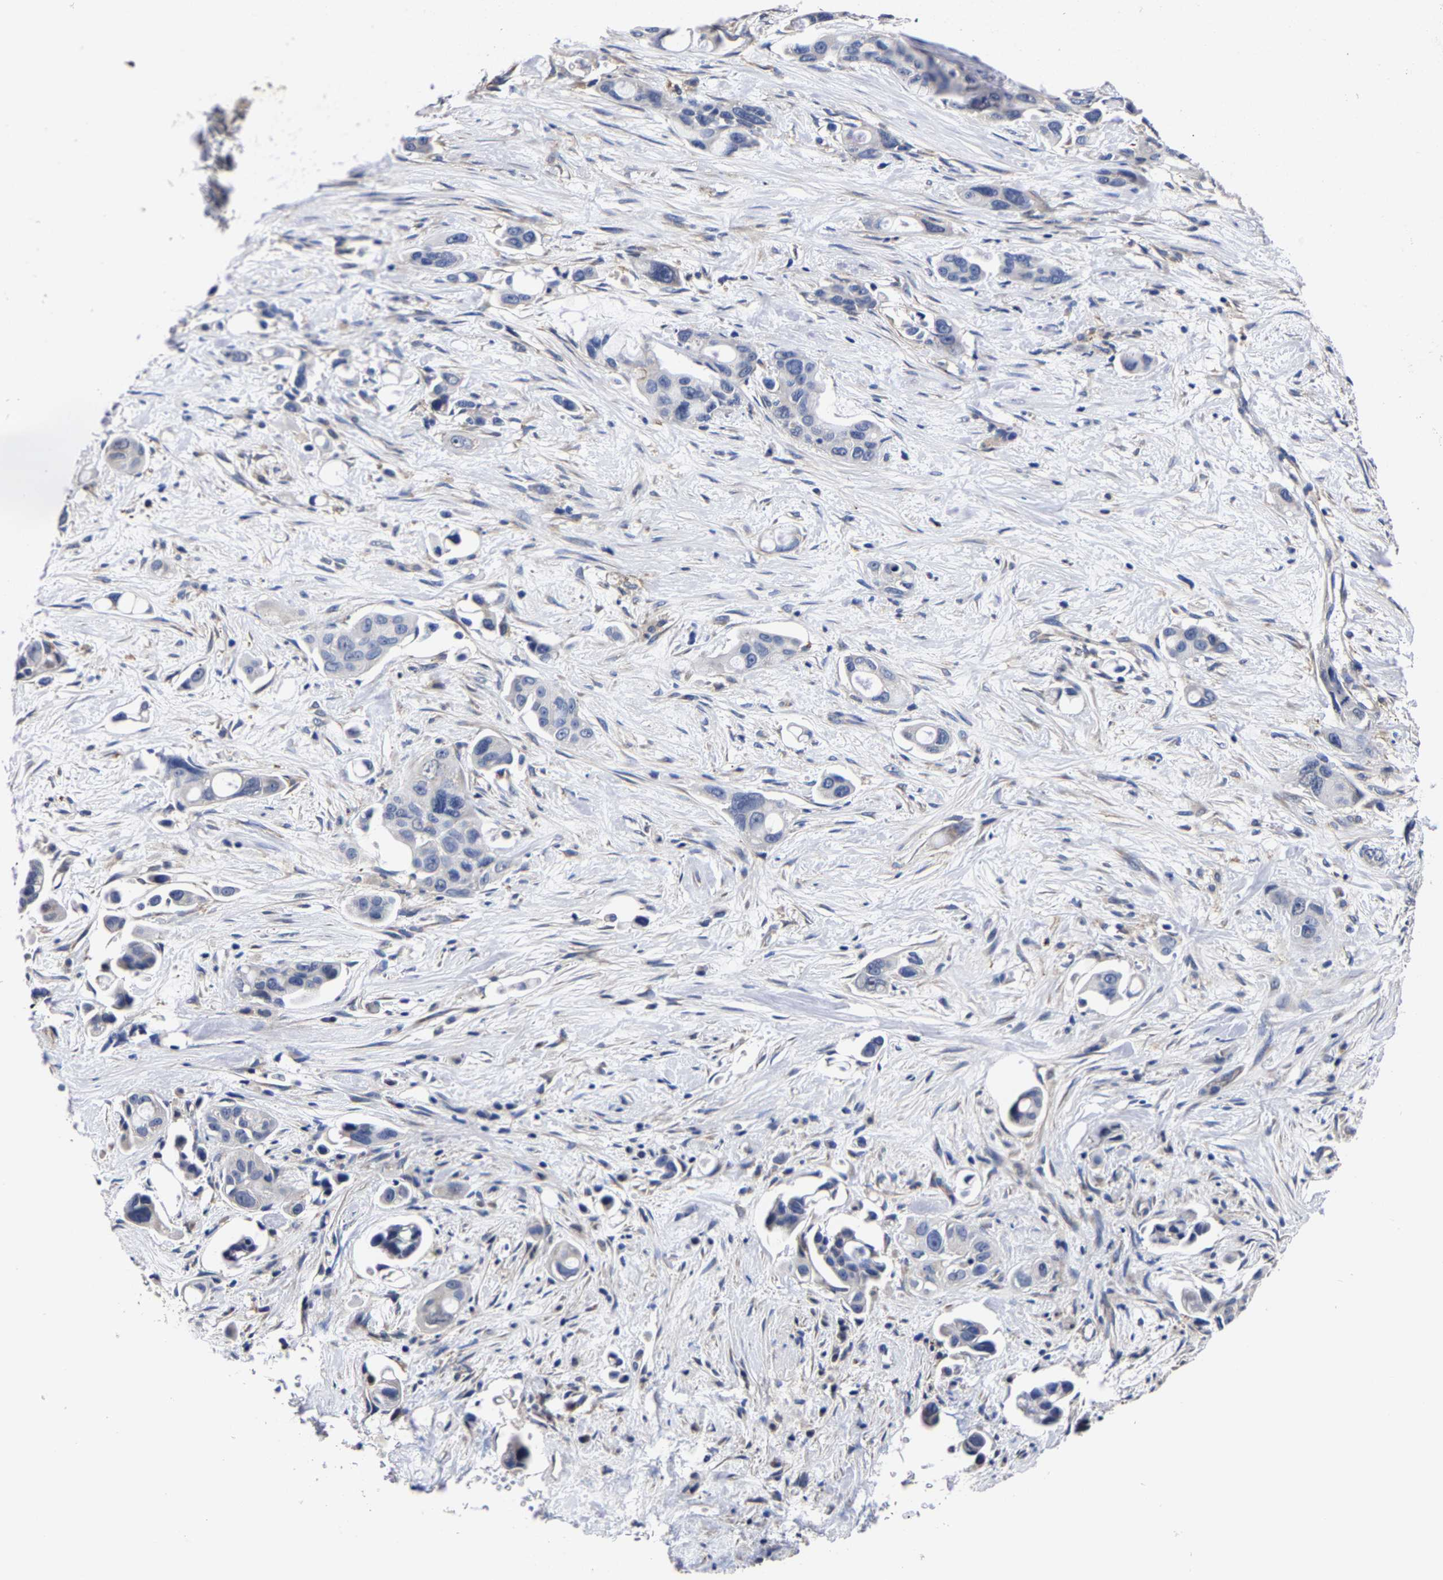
{"staining": {"intensity": "negative", "quantity": "none", "location": "none"}, "tissue": "pancreatic cancer", "cell_type": "Tumor cells", "image_type": "cancer", "snomed": [{"axis": "morphology", "description": "Adenocarcinoma, NOS"}, {"axis": "topography", "description": "Pancreas"}], "caption": "Human pancreatic cancer stained for a protein using IHC shows no staining in tumor cells.", "gene": "AASS", "patient": {"sex": "male", "age": 53}}